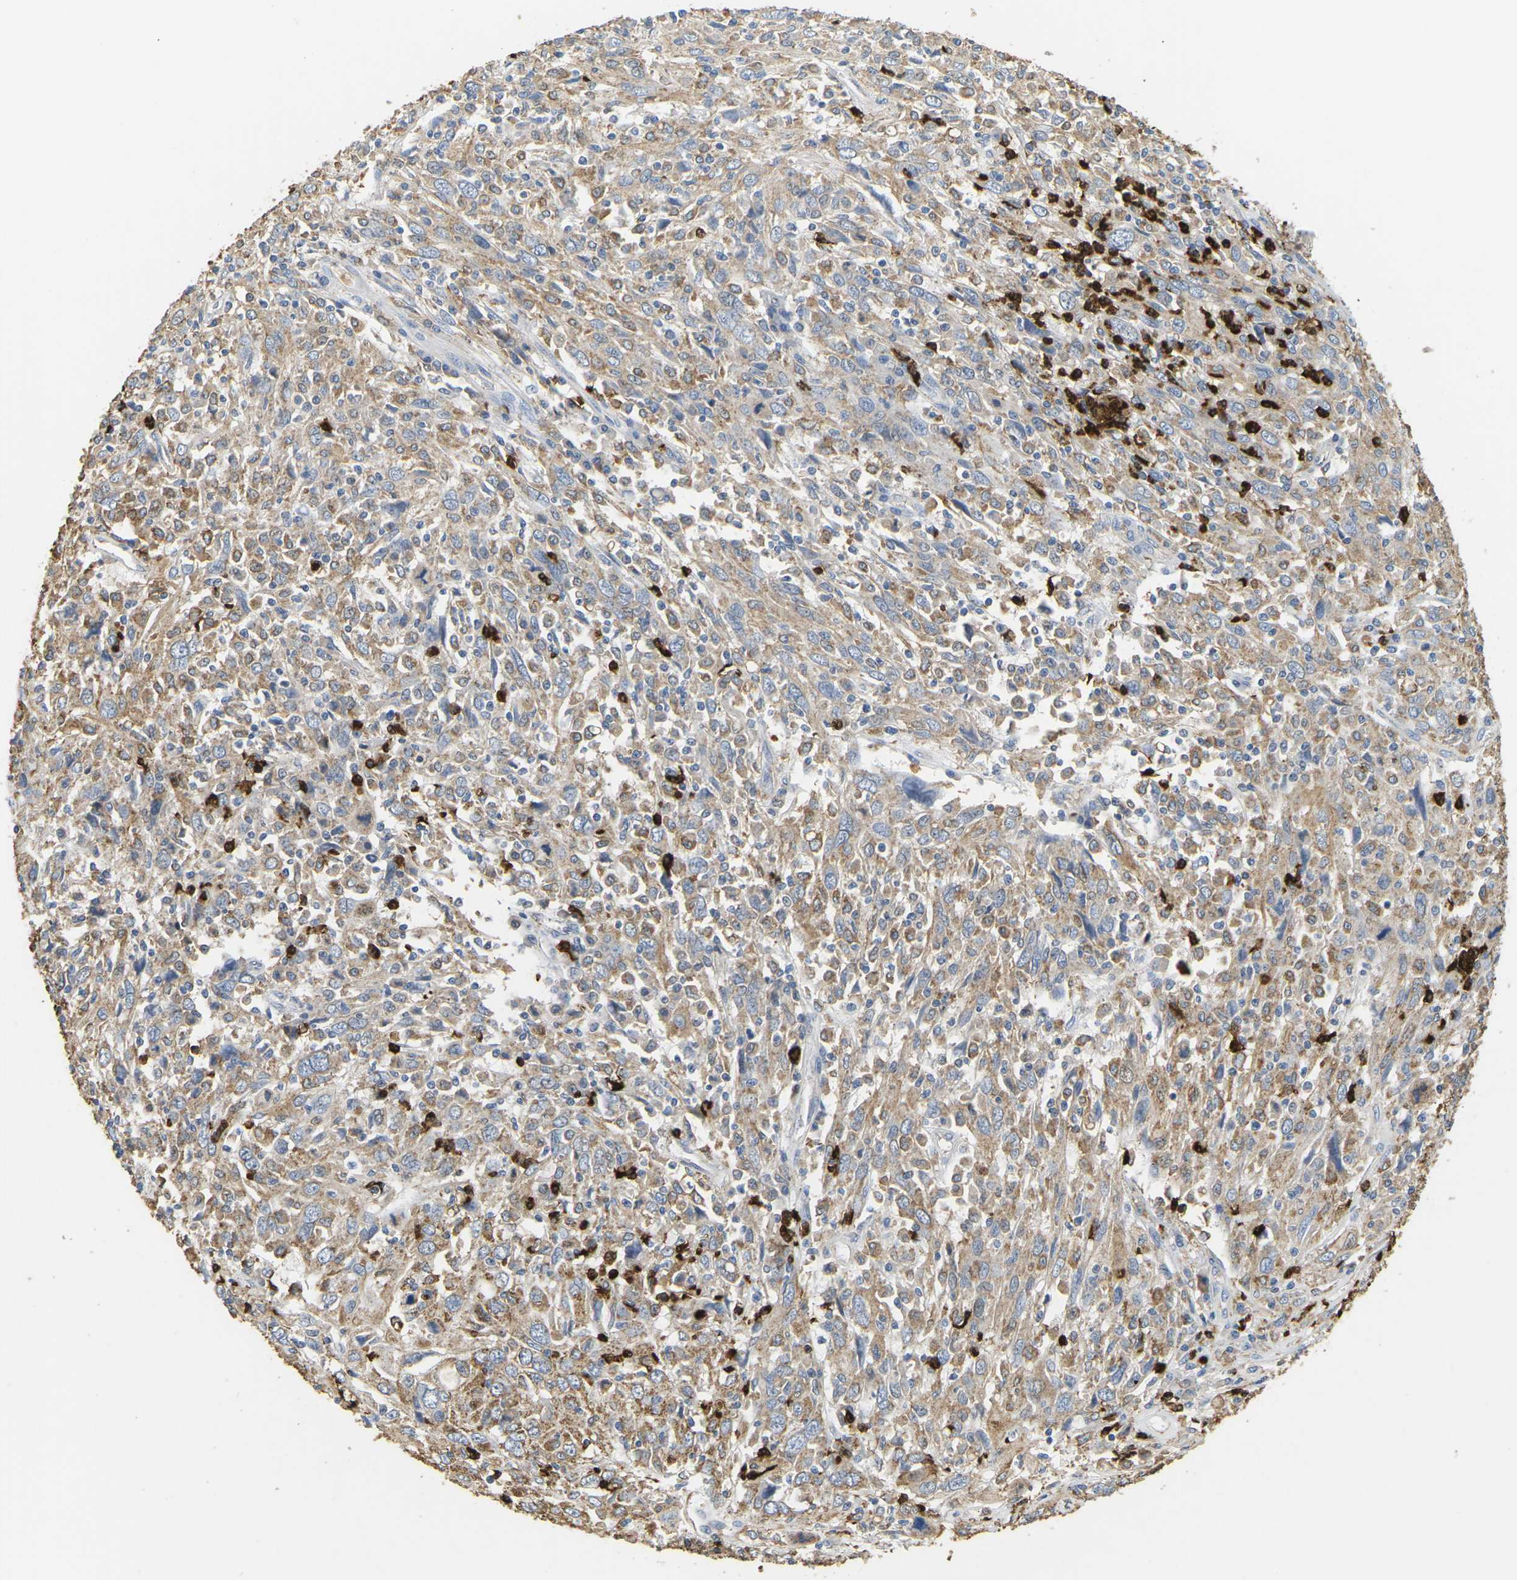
{"staining": {"intensity": "moderate", "quantity": ">75%", "location": "cytoplasmic/membranous"}, "tissue": "cervical cancer", "cell_type": "Tumor cells", "image_type": "cancer", "snomed": [{"axis": "morphology", "description": "Squamous cell carcinoma, NOS"}, {"axis": "topography", "description": "Cervix"}], "caption": "The photomicrograph demonstrates immunohistochemical staining of cervical cancer. There is moderate cytoplasmic/membranous positivity is present in about >75% of tumor cells. (brown staining indicates protein expression, while blue staining denotes nuclei).", "gene": "ADM", "patient": {"sex": "female", "age": 46}}